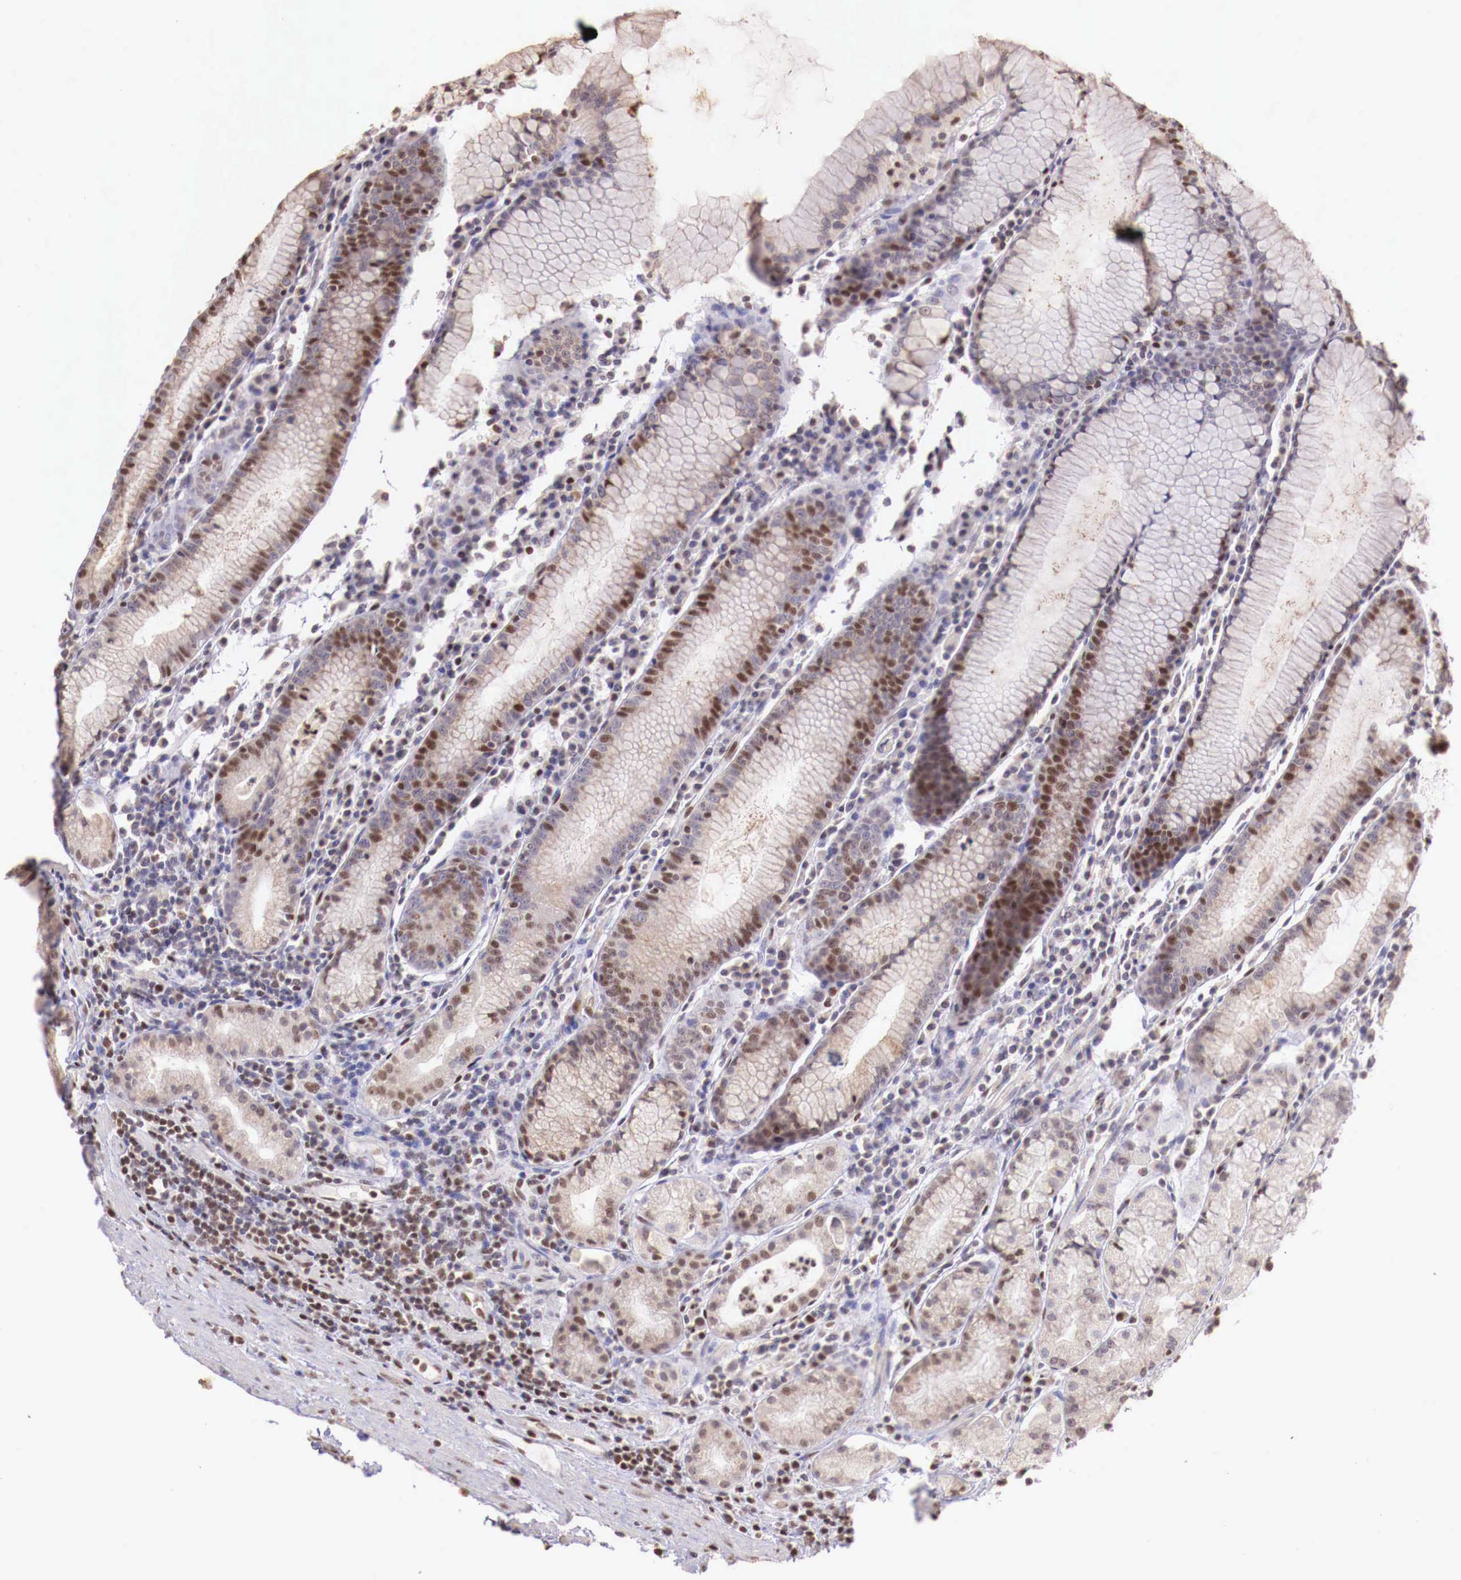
{"staining": {"intensity": "moderate", "quantity": ">75%", "location": "nuclear"}, "tissue": "stomach", "cell_type": "Glandular cells", "image_type": "normal", "snomed": [{"axis": "morphology", "description": "Normal tissue, NOS"}, {"axis": "topography", "description": "Stomach, lower"}], "caption": "This is a micrograph of immunohistochemistry staining of normal stomach, which shows moderate expression in the nuclear of glandular cells.", "gene": "SP1", "patient": {"sex": "female", "age": 43}}